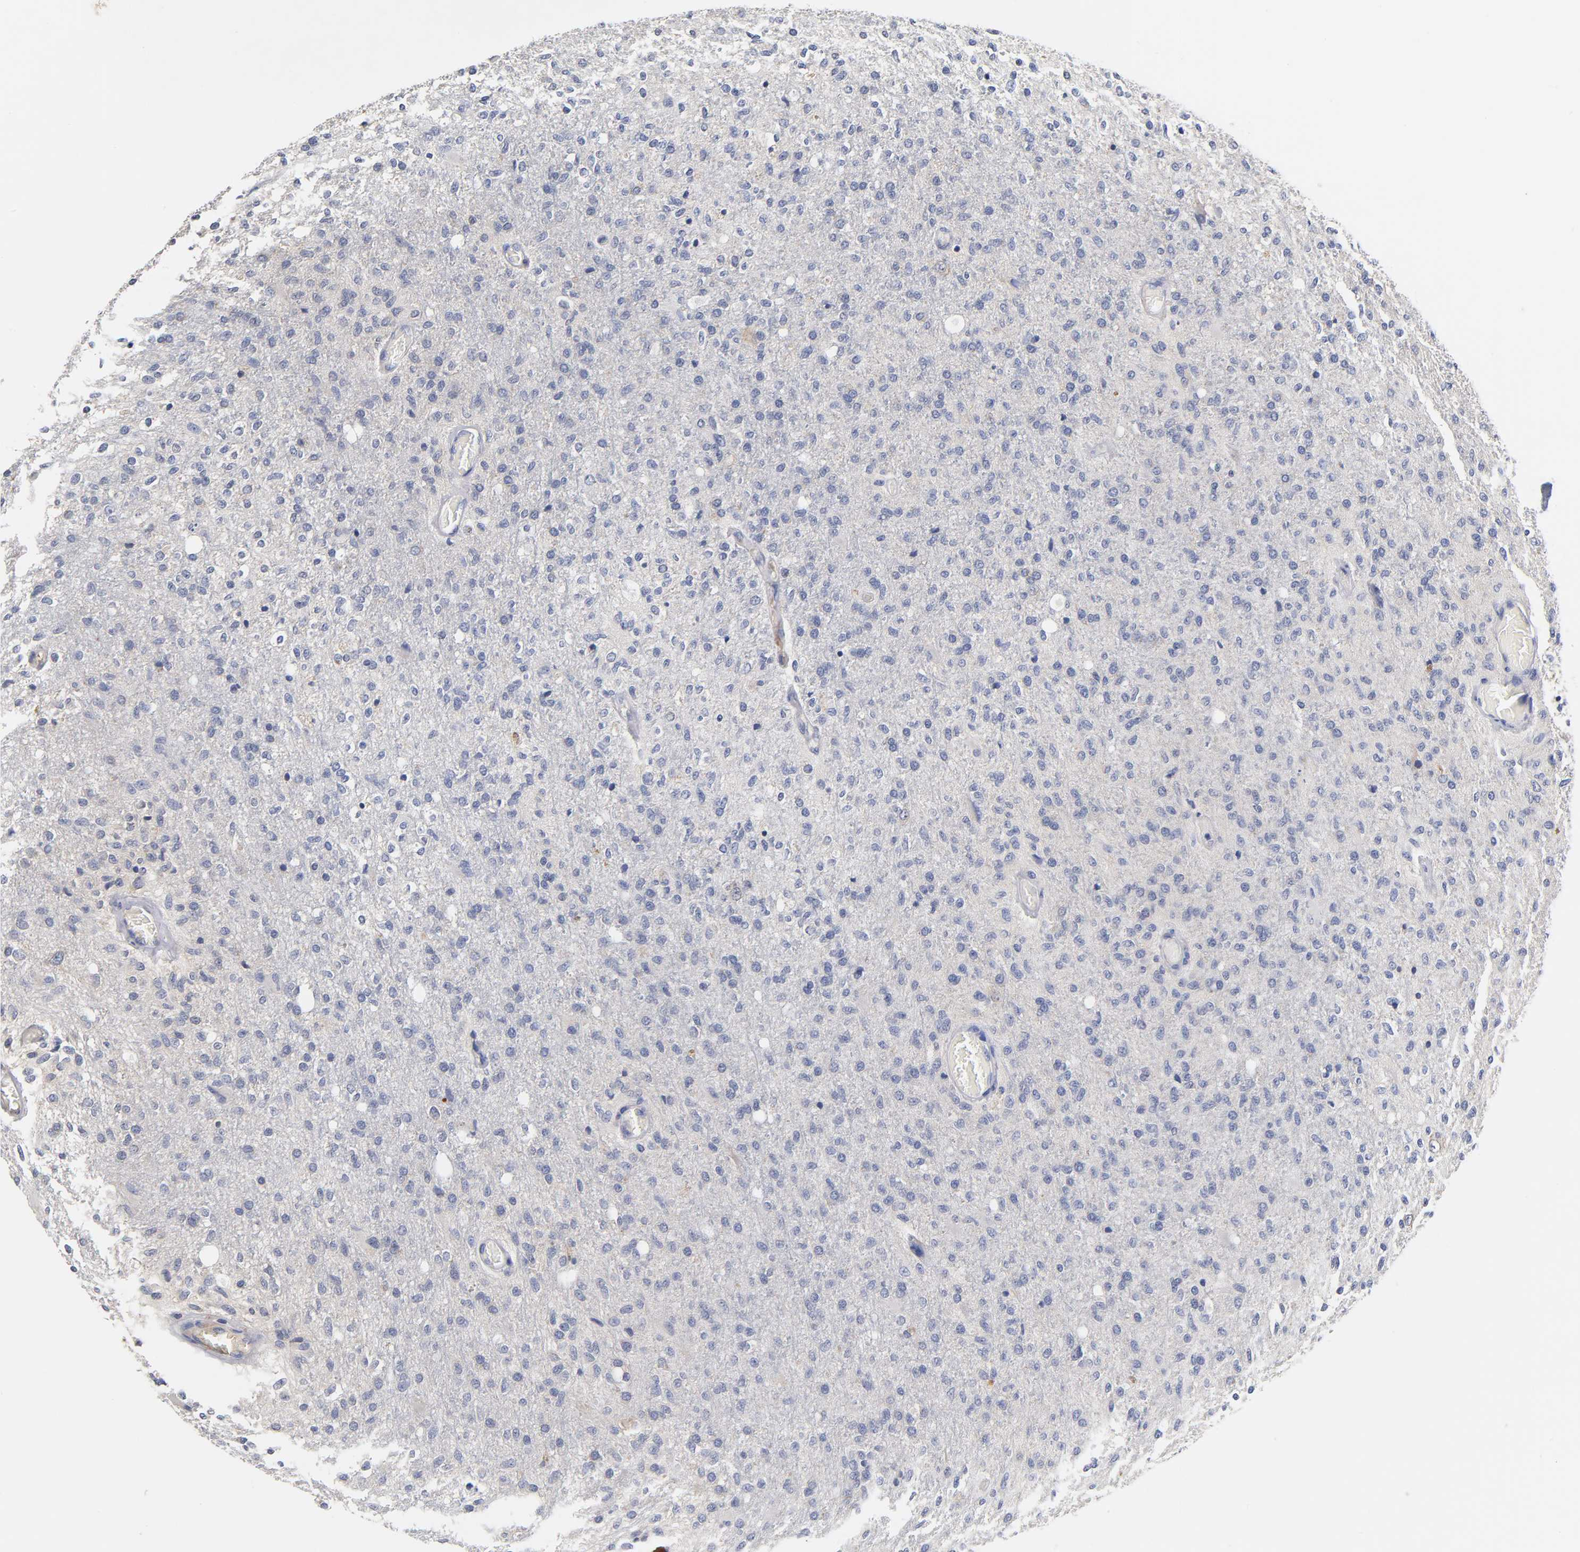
{"staining": {"intensity": "moderate", "quantity": "<25%", "location": "cytoplasmic/membranous"}, "tissue": "glioma", "cell_type": "Tumor cells", "image_type": "cancer", "snomed": [{"axis": "morphology", "description": "Normal tissue, NOS"}, {"axis": "morphology", "description": "Glioma, malignant, High grade"}, {"axis": "topography", "description": "Cerebral cortex"}], "caption": "This micrograph reveals glioma stained with IHC to label a protein in brown. The cytoplasmic/membranous of tumor cells show moderate positivity for the protein. Nuclei are counter-stained blue.", "gene": "RPS29", "patient": {"sex": "male", "age": 77}}